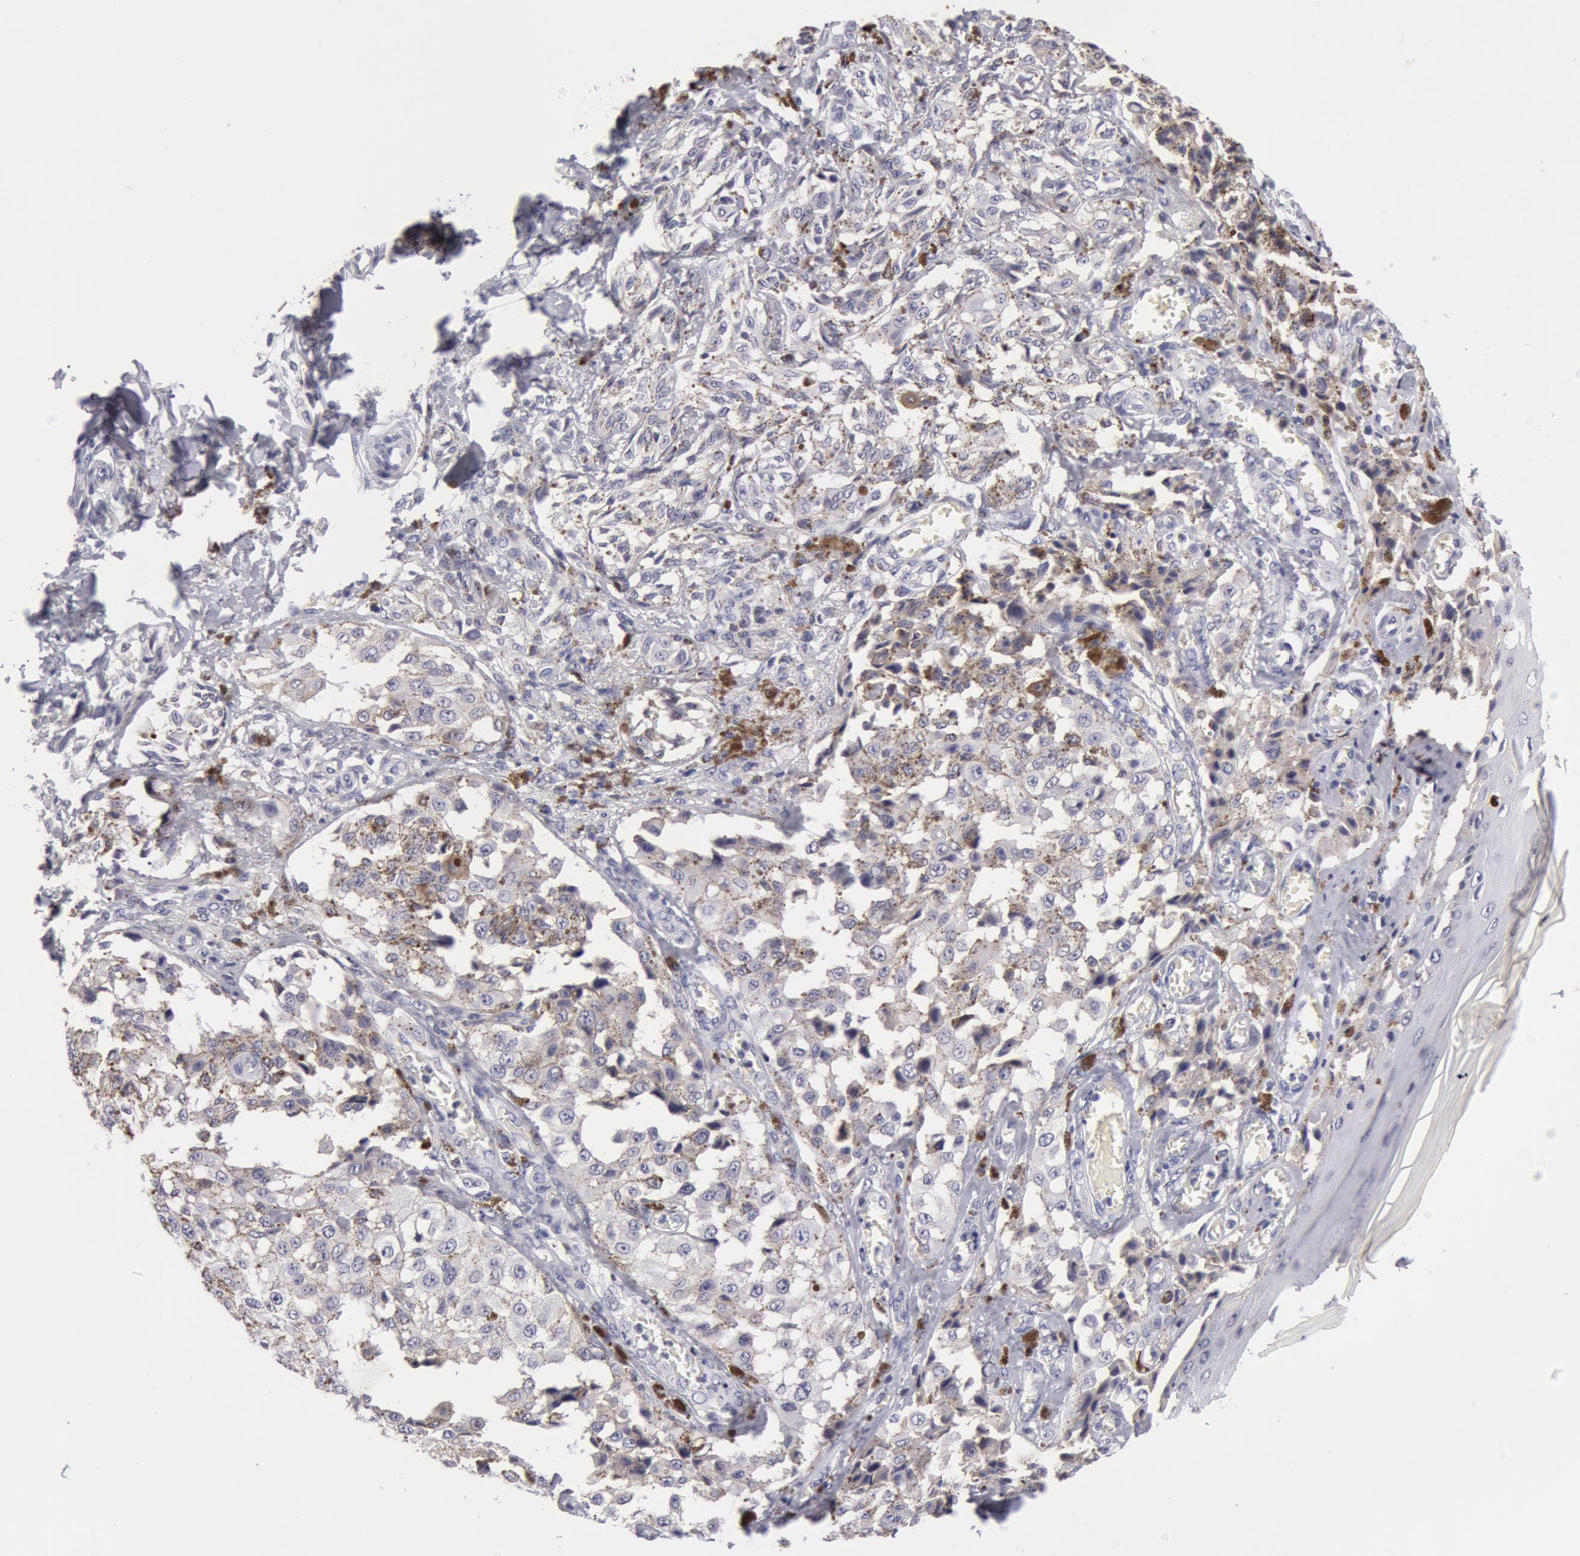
{"staining": {"intensity": "negative", "quantity": "none", "location": "none"}, "tissue": "melanoma", "cell_type": "Tumor cells", "image_type": "cancer", "snomed": [{"axis": "morphology", "description": "Malignant melanoma, NOS"}, {"axis": "topography", "description": "Skin"}], "caption": "High magnification brightfield microscopy of melanoma stained with DAB (brown) and counterstained with hematoxylin (blue): tumor cells show no significant positivity.", "gene": "NLGN4X", "patient": {"sex": "female", "age": 82}}